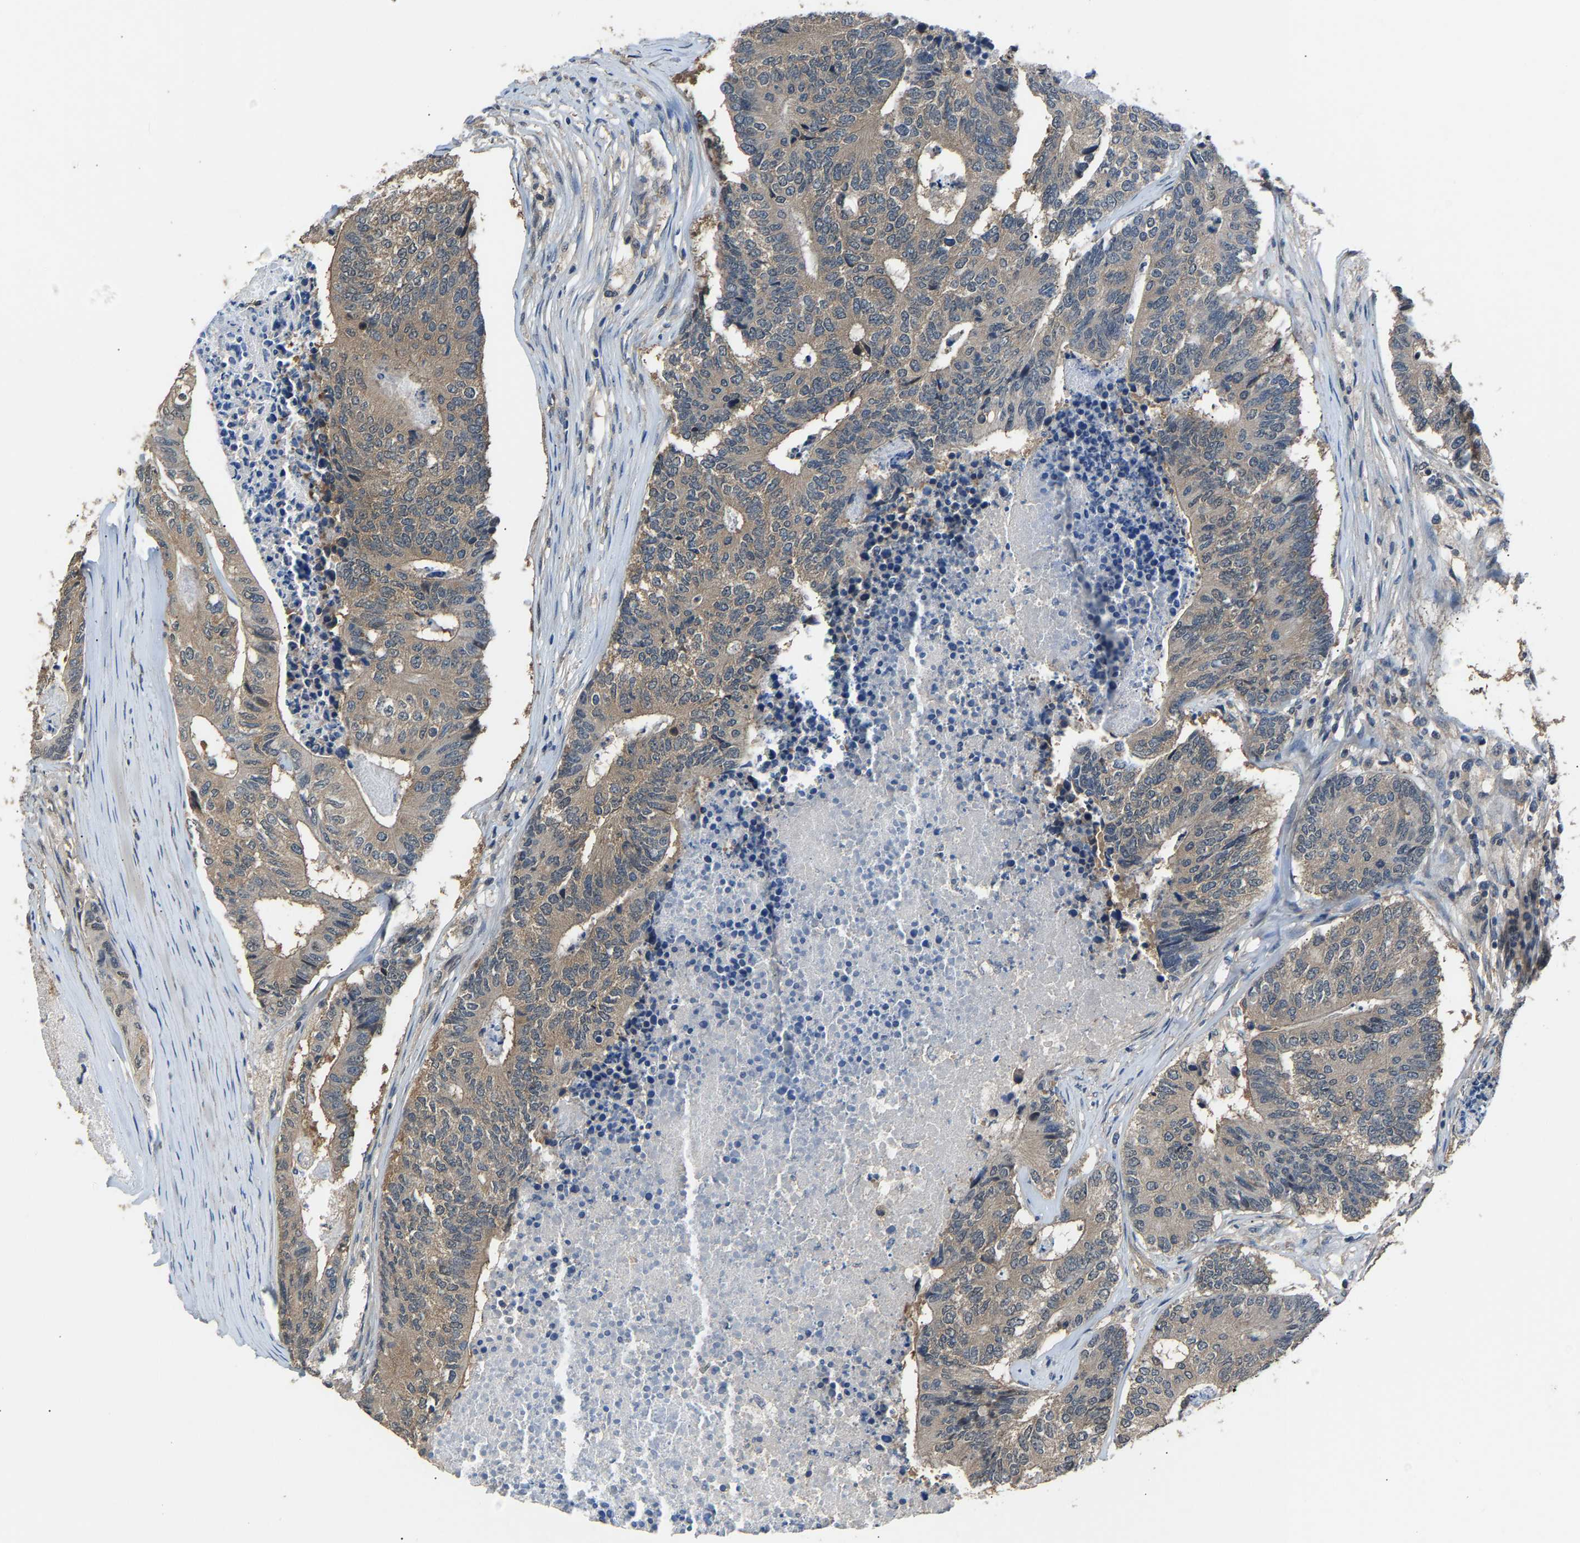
{"staining": {"intensity": "weak", "quantity": ">75%", "location": "cytoplasmic/membranous"}, "tissue": "colorectal cancer", "cell_type": "Tumor cells", "image_type": "cancer", "snomed": [{"axis": "morphology", "description": "Adenocarcinoma, NOS"}, {"axis": "topography", "description": "Colon"}], "caption": "Tumor cells reveal weak cytoplasmic/membranous expression in about >75% of cells in colorectal cancer.", "gene": "ABCC9", "patient": {"sex": "female", "age": 67}}